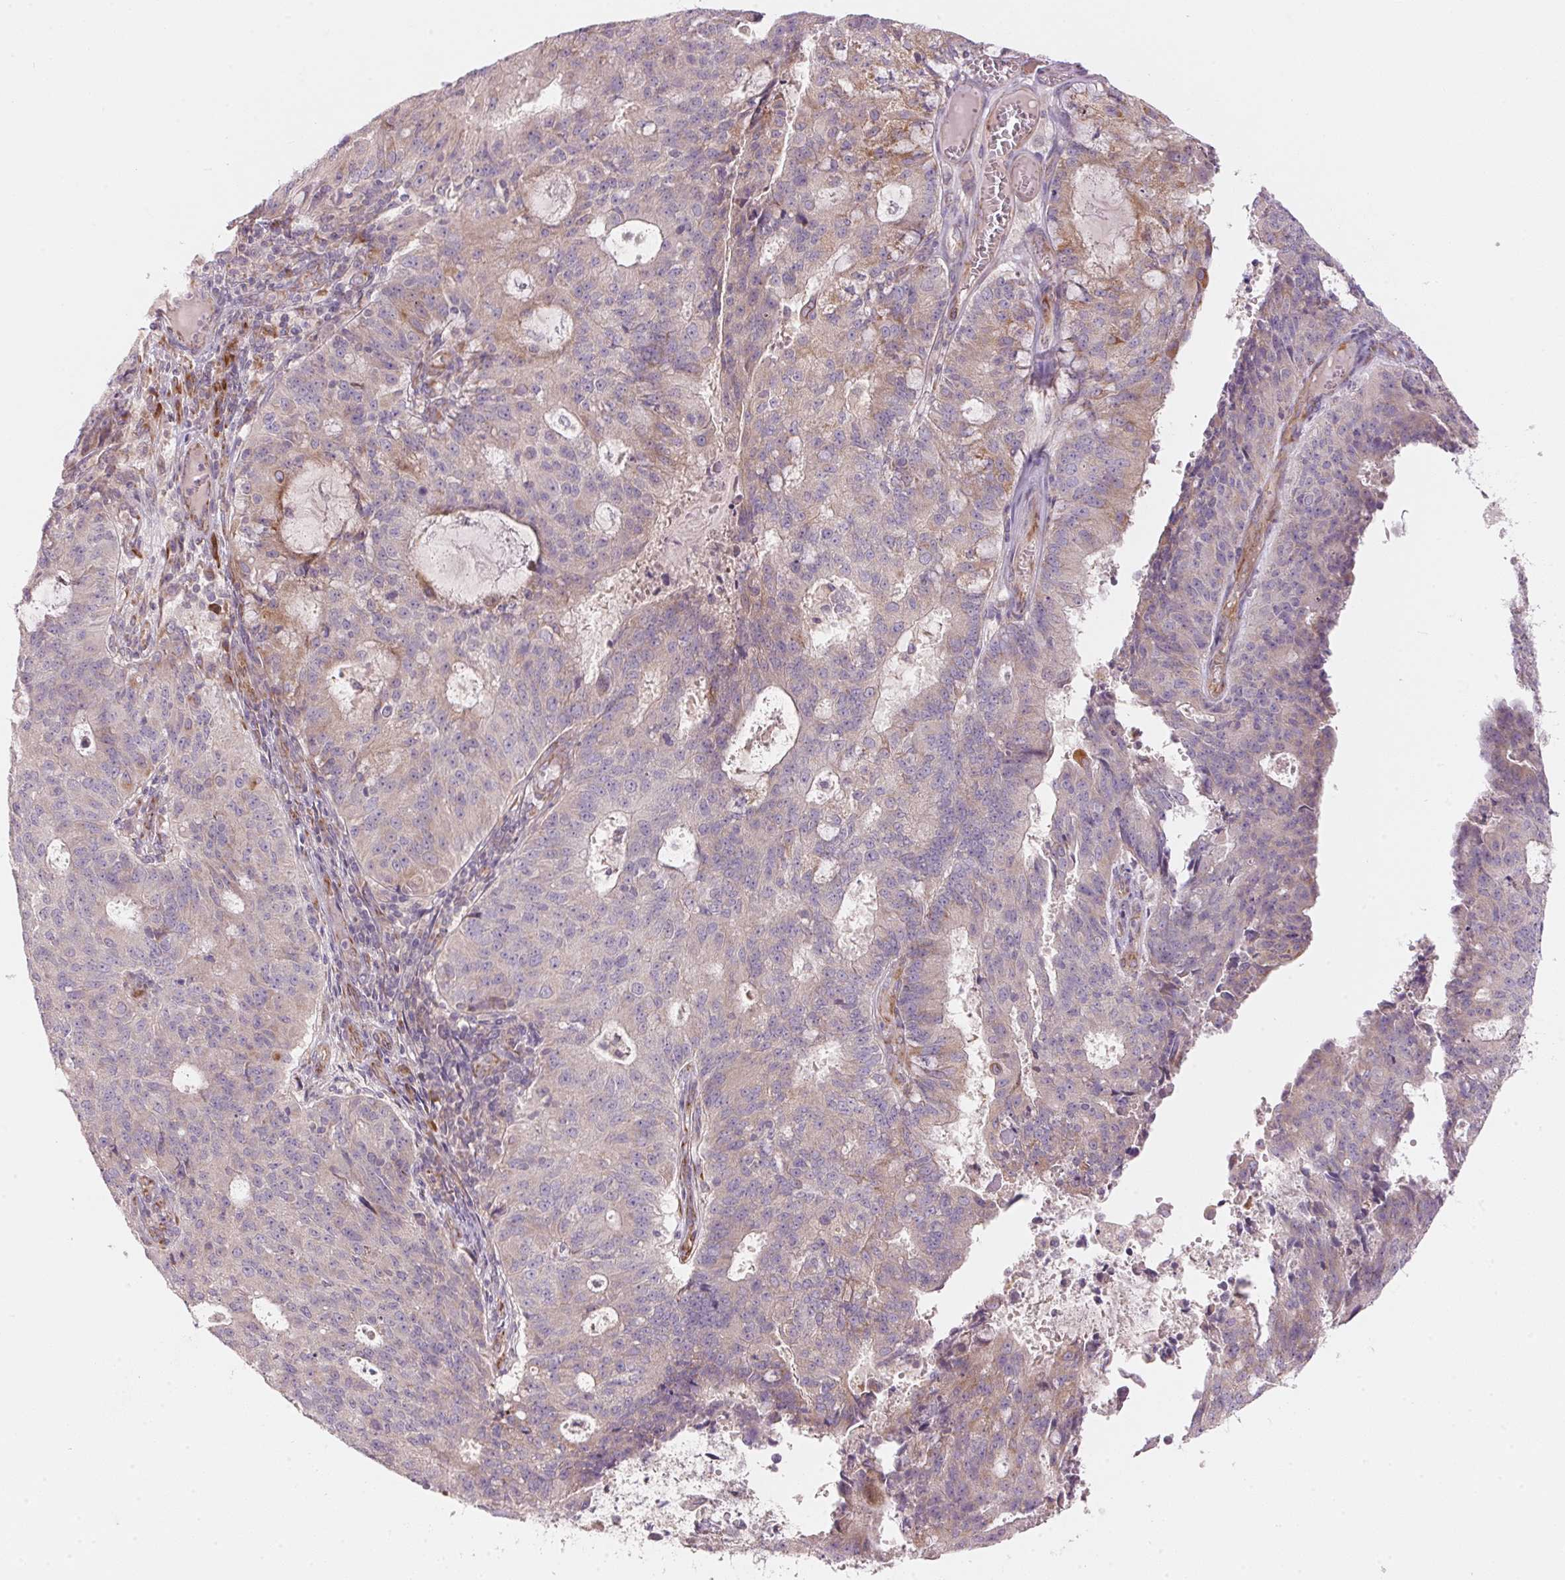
{"staining": {"intensity": "weak", "quantity": "<25%", "location": "cytoplasmic/membranous"}, "tissue": "endometrial cancer", "cell_type": "Tumor cells", "image_type": "cancer", "snomed": [{"axis": "morphology", "description": "Adenocarcinoma, NOS"}, {"axis": "topography", "description": "Endometrium"}], "caption": "There is no significant positivity in tumor cells of endometrial cancer (adenocarcinoma).", "gene": "BLOC1S2", "patient": {"sex": "female", "age": 82}}